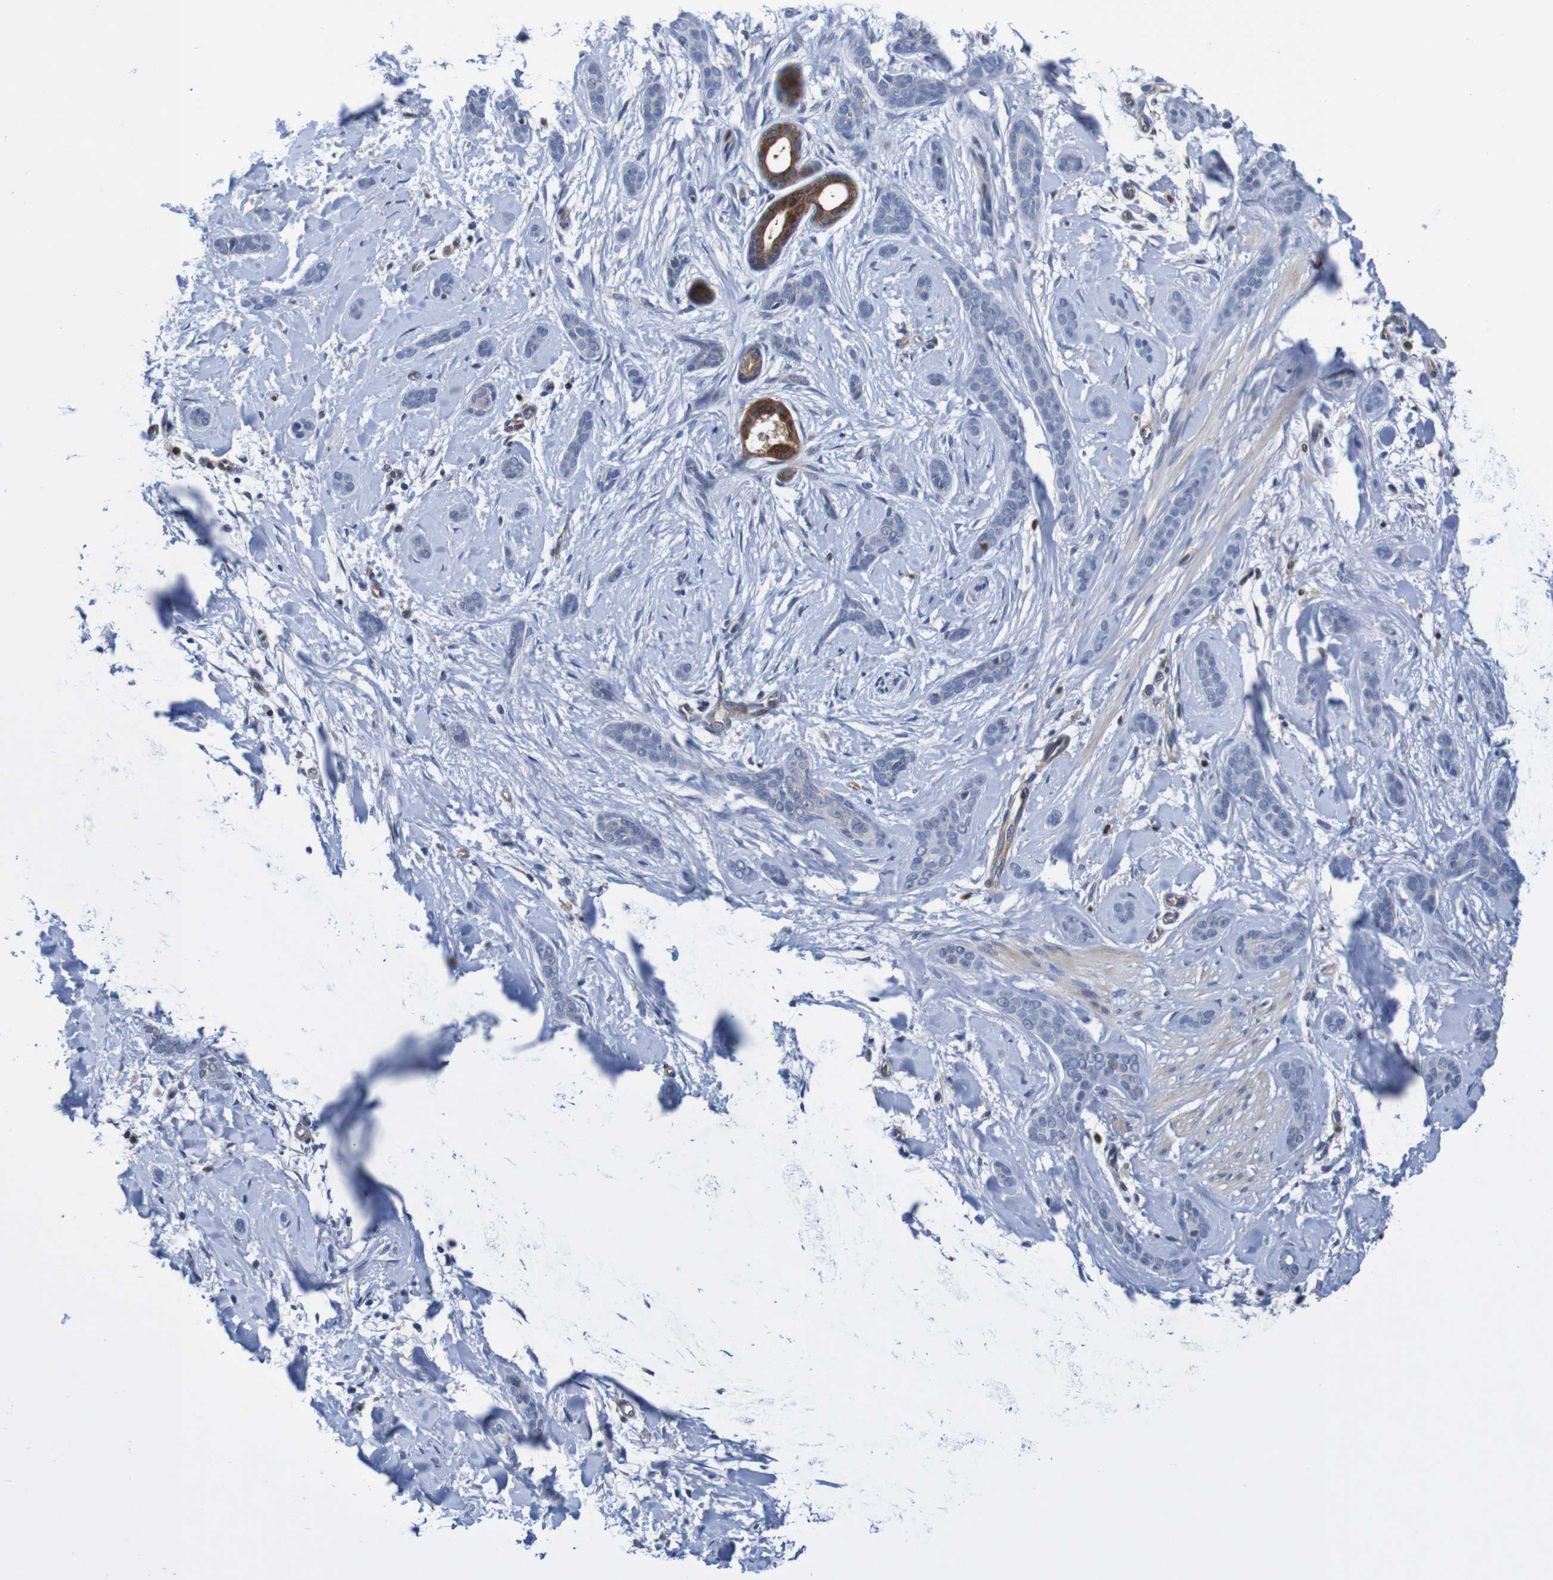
{"staining": {"intensity": "negative", "quantity": "none", "location": "none"}, "tissue": "skin cancer", "cell_type": "Tumor cells", "image_type": "cancer", "snomed": [{"axis": "morphology", "description": "Basal cell carcinoma"}, {"axis": "morphology", "description": "Adnexal tumor, benign"}, {"axis": "topography", "description": "Skin"}], "caption": "Human basal cell carcinoma (skin) stained for a protein using immunohistochemistry displays no positivity in tumor cells.", "gene": "CPED1", "patient": {"sex": "female", "age": 42}}